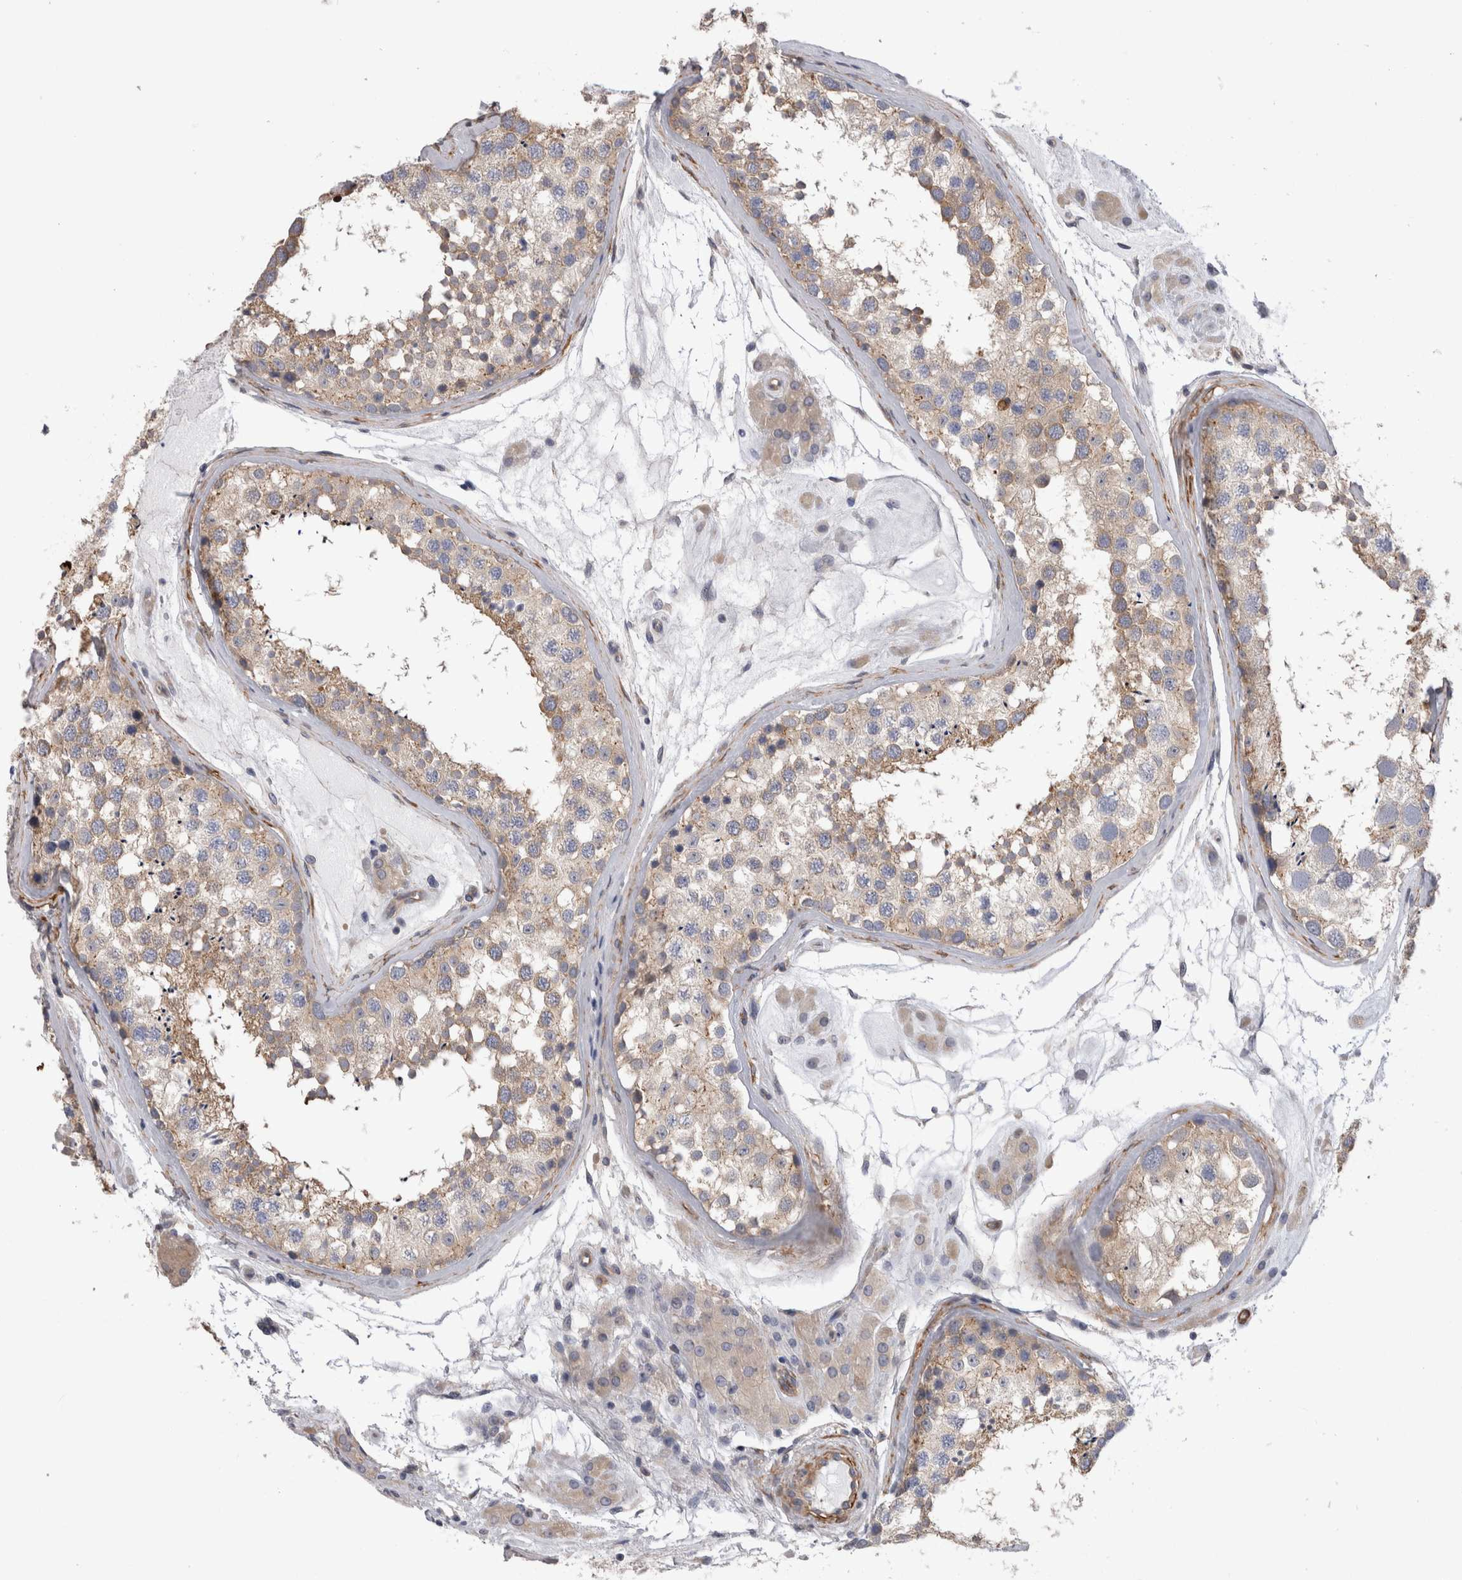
{"staining": {"intensity": "weak", "quantity": "25%-75%", "location": "cytoplasmic/membranous"}, "tissue": "testis", "cell_type": "Cells in seminiferous ducts", "image_type": "normal", "snomed": [{"axis": "morphology", "description": "Normal tissue, NOS"}, {"axis": "topography", "description": "Testis"}], "caption": "Protein expression analysis of unremarkable human testis reveals weak cytoplasmic/membranous staining in about 25%-75% of cells in seminiferous ducts. (brown staining indicates protein expression, while blue staining denotes nuclei).", "gene": "EPRS1", "patient": {"sex": "male", "age": 46}}